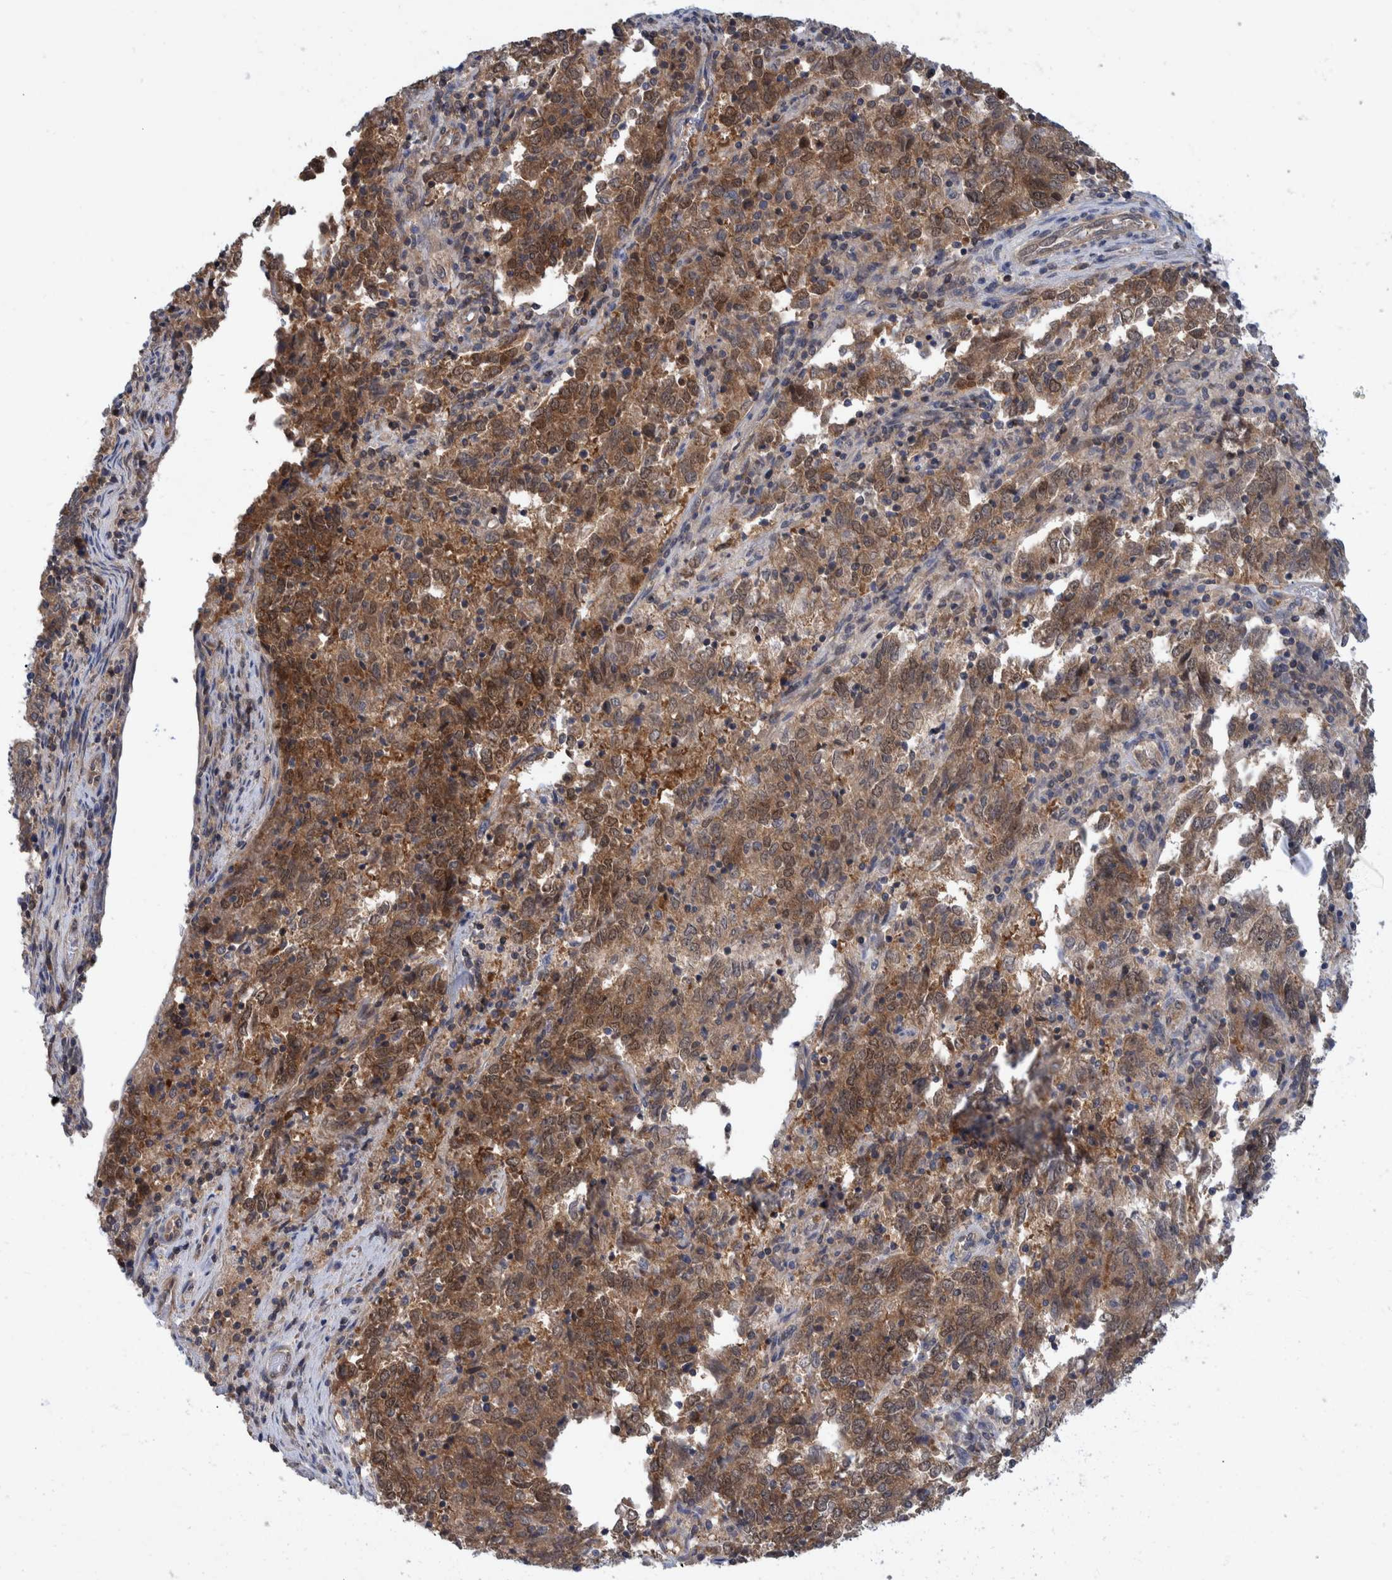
{"staining": {"intensity": "moderate", "quantity": ">75%", "location": "cytoplasmic/membranous,nuclear"}, "tissue": "endometrial cancer", "cell_type": "Tumor cells", "image_type": "cancer", "snomed": [{"axis": "morphology", "description": "Adenocarcinoma, NOS"}, {"axis": "topography", "description": "Endometrium"}], "caption": "A medium amount of moderate cytoplasmic/membranous and nuclear staining is appreciated in about >75% of tumor cells in endometrial adenocarcinoma tissue.", "gene": "PLPBP", "patient": {"sex": "female", "age": 80}}